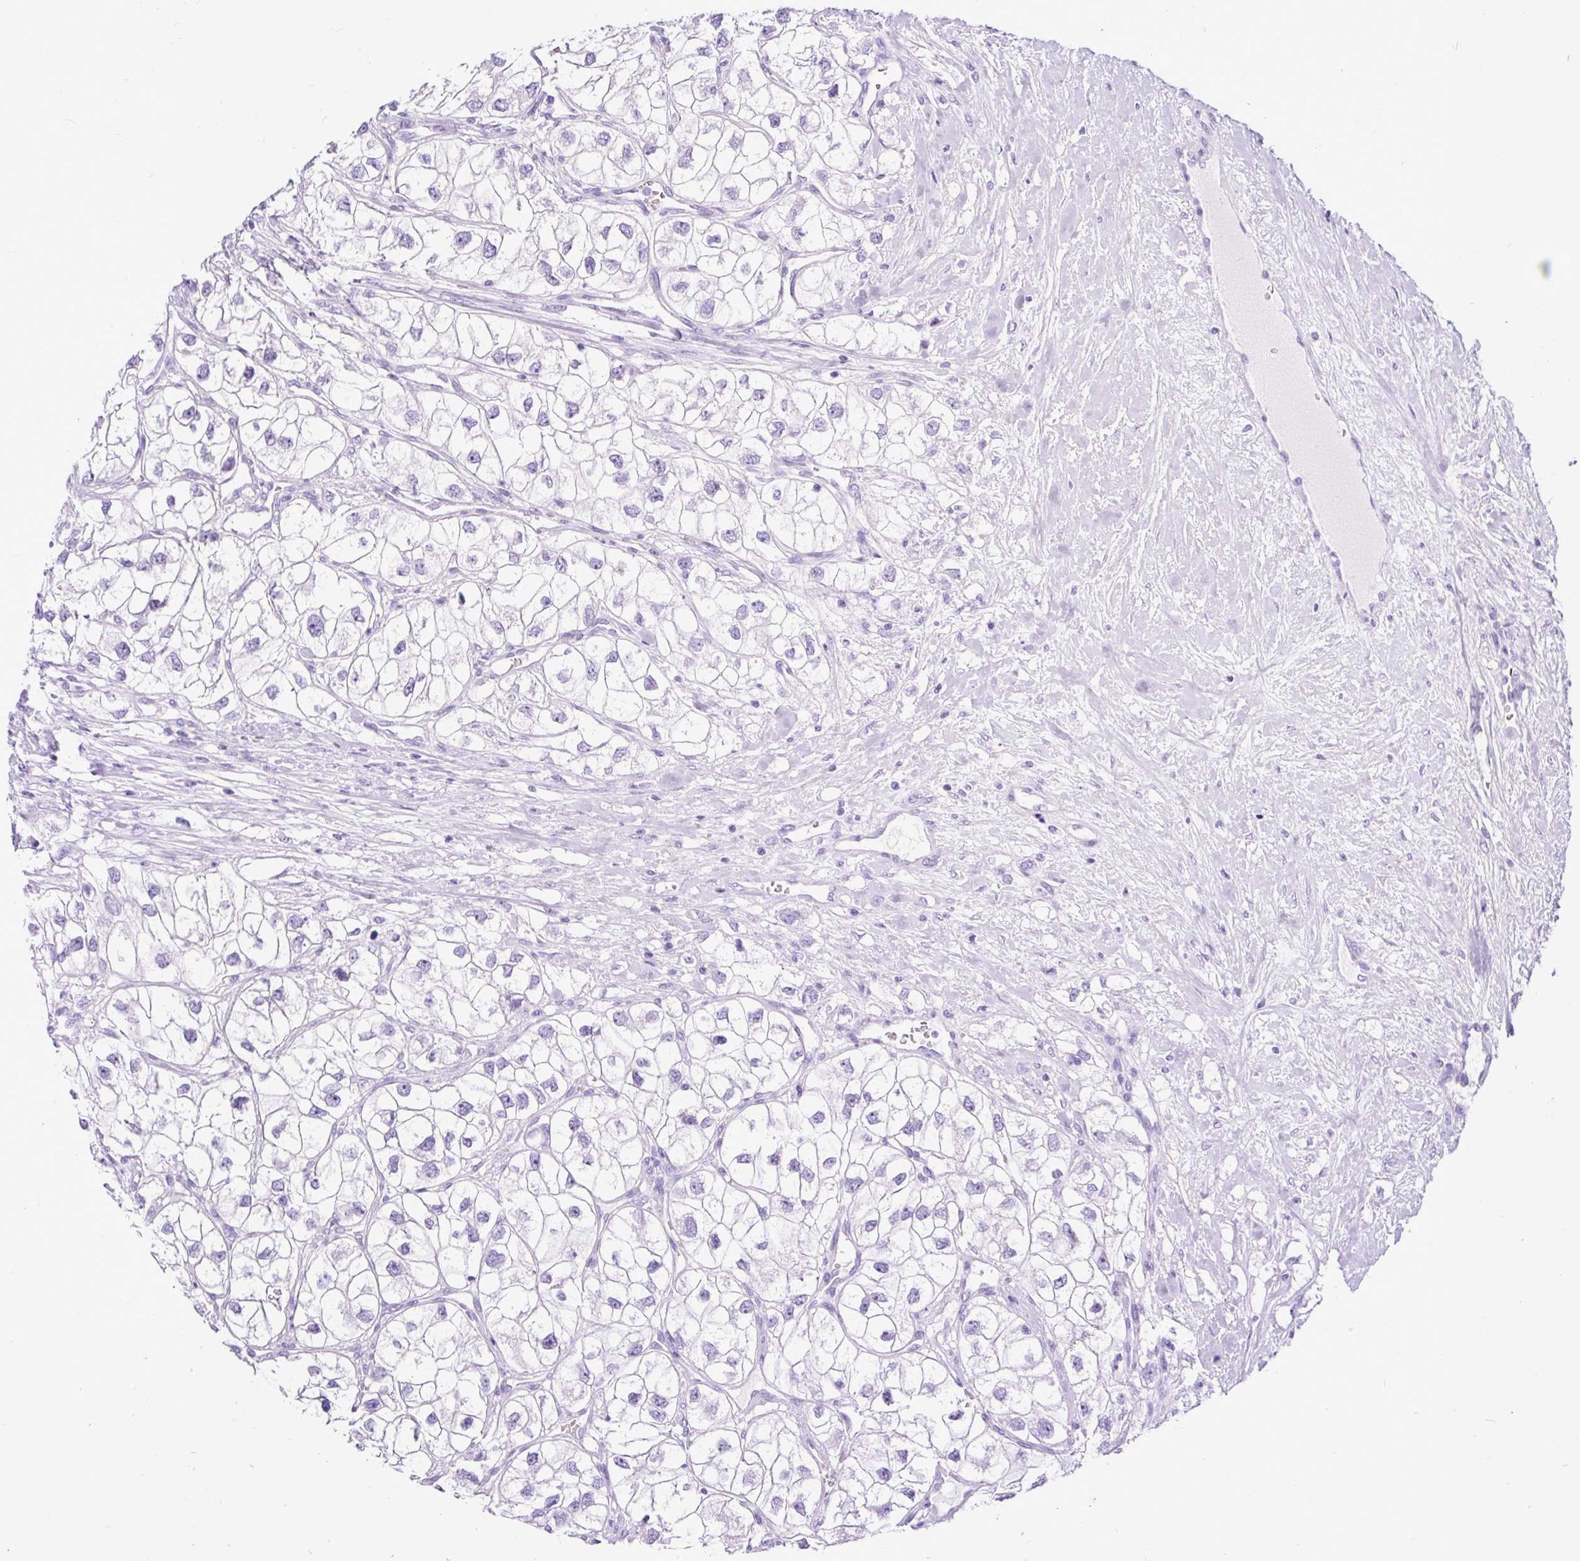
{"staining": {"intensity": "negative", "quantity": "none", "location": "none"}, "tissue": "renal cancer", "cell_type": "Tumor cells", "image_type": "cancer", "snomed": [{"axis": "morphology", "description": "Adenocarcinoma, NOS"}, {"axis": "topography", "description": "Kidney"}], "caption": "Tumor cells are negative for brown protein staining in renal cancer.", "gene": "CEL", "patient": {"sex": "male", "age": 59}}